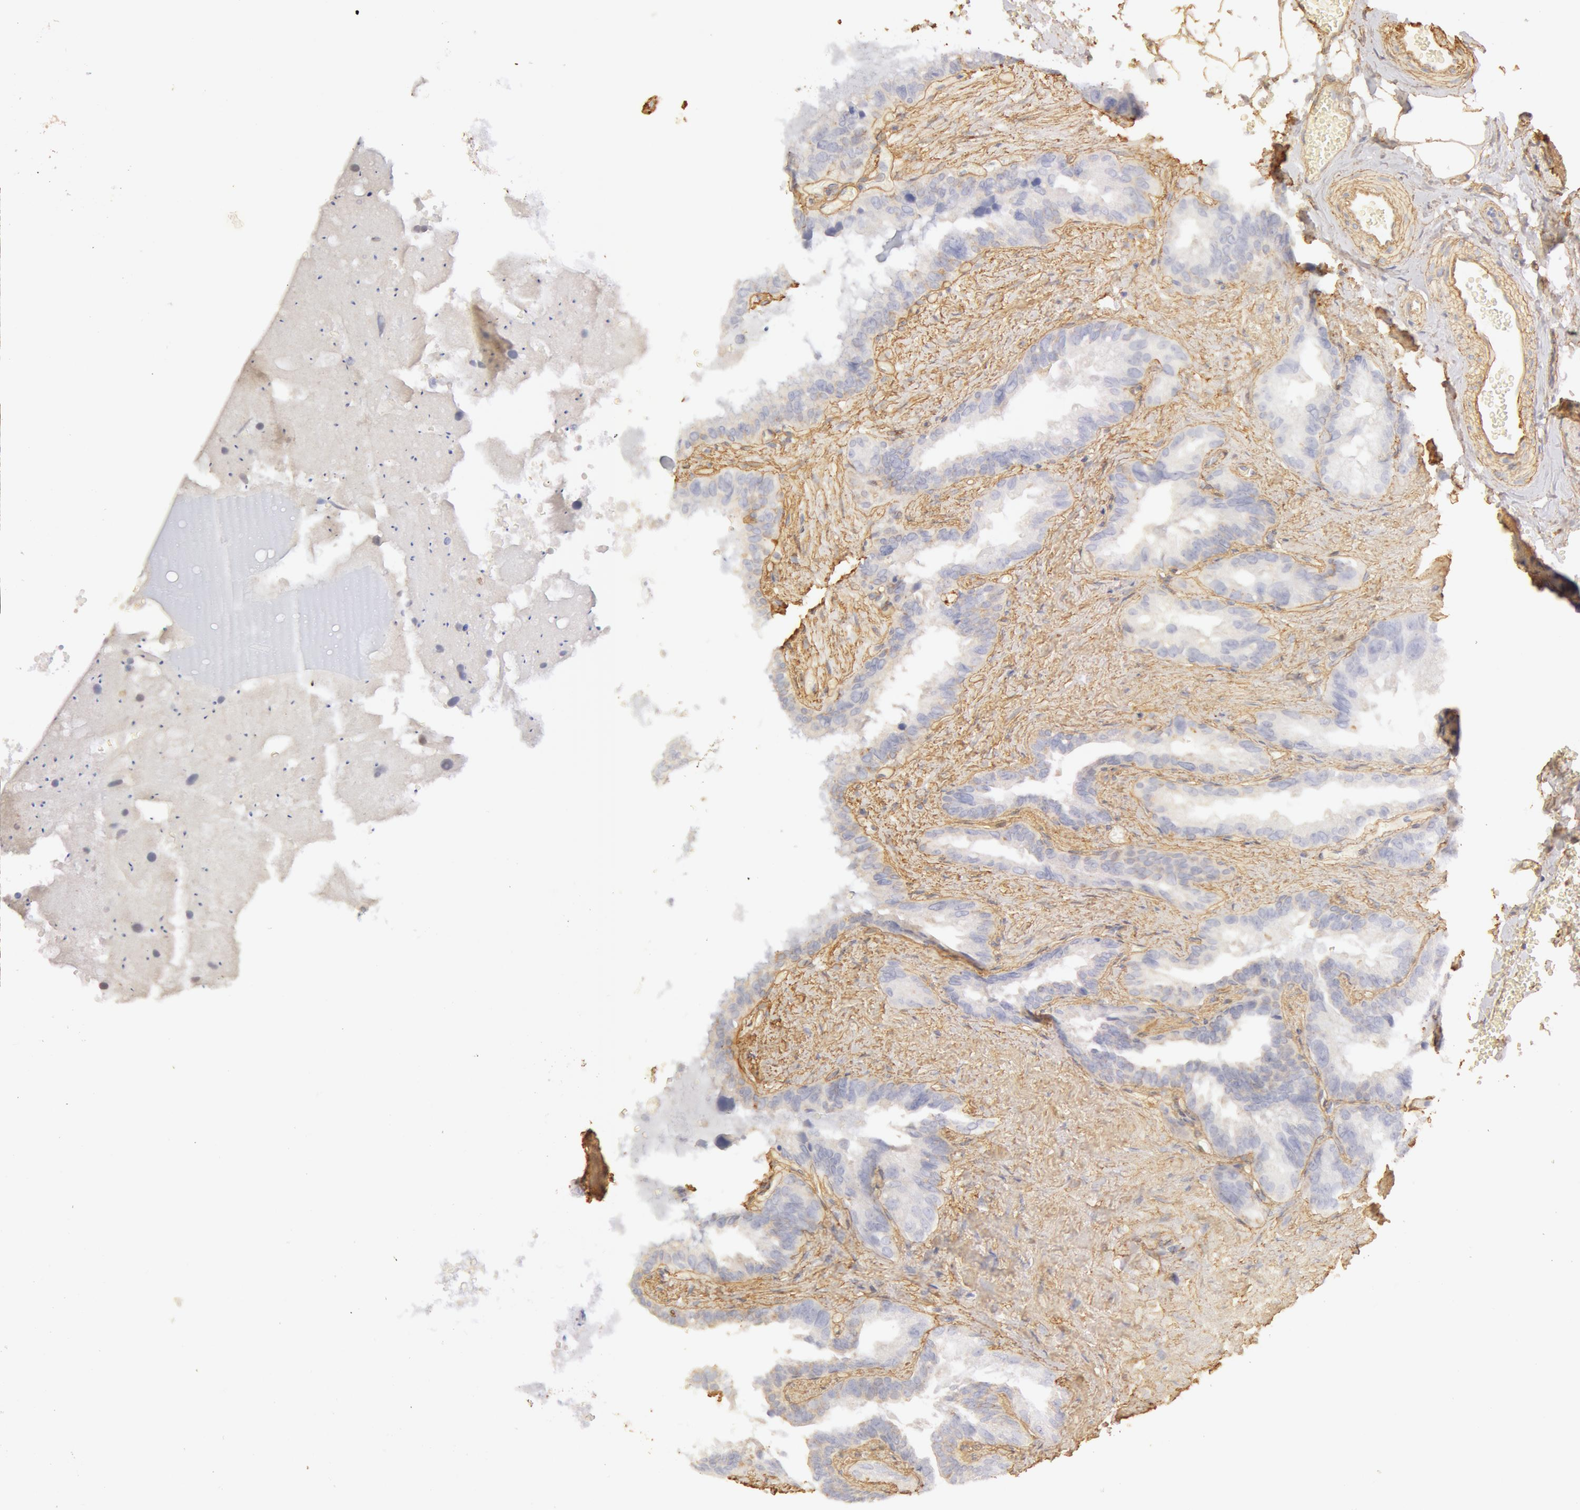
{"staining": {"intensity": "negative", "quantity": "none", "location": "none"}, "tissue": "seminal vesicle", "cell_type": "Glandular cells", "image_type": "normal", "snomed": [{"axis": "morphology", "description": "Normal tissue, NOS"}, {"axis": "topography", "description": "Prostate"}, {"axis": "topography", "description": "Seminal veicle"}], "caption": "IHC of normal seminal vesicle displays no staining in glandular cells. (DAB immunohistochemistry (IHC), high magnification).", "gene": "COL4A1", "patient": {"sex": "male", "age": 63}}